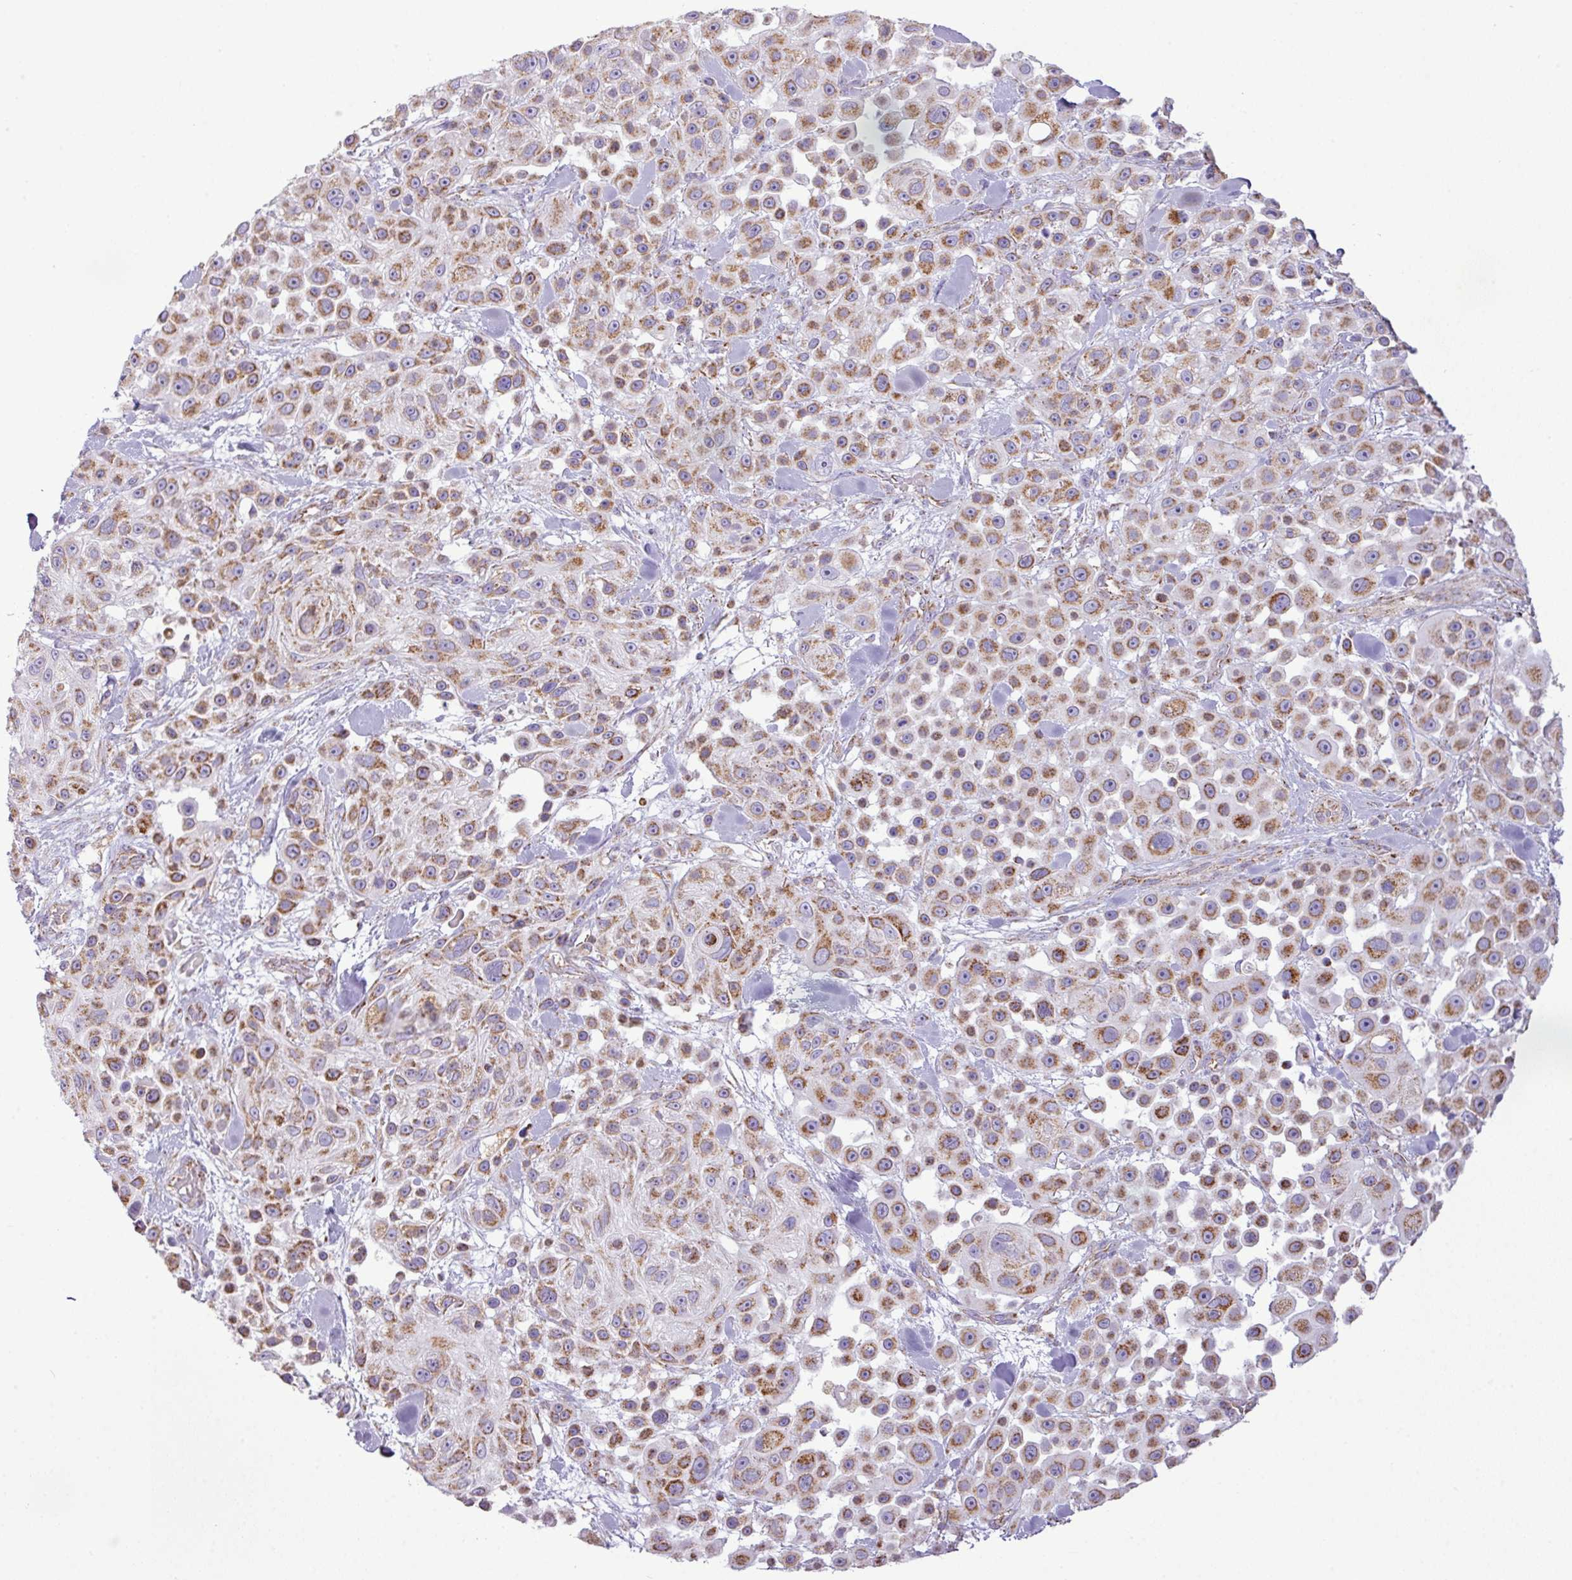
{"staining": {"intensity": "moderate", "quantity": ">75%", "location": "cytoplasmic/membranous"}, "tissue": "skin cancer", "cell_type": "Tumor cells", "image_type": "cancer", "snomed": [{"axis": "morphology", "description": "Squamous cell carcinoma, NOS"}, {"axis": "topography", "description": "Skin"}], "caption": "Squamous cell carcinoma (skin) stained with DAB (3,3'-diaminobenzidine) immunohistochemistry (IHC) reveals medium levels of moderate cytoplasmic/membranous positivity in approximately >75% of tumor cells.", "gene": "ZNF81", "patient": {"sex": "male", "age": 67}}